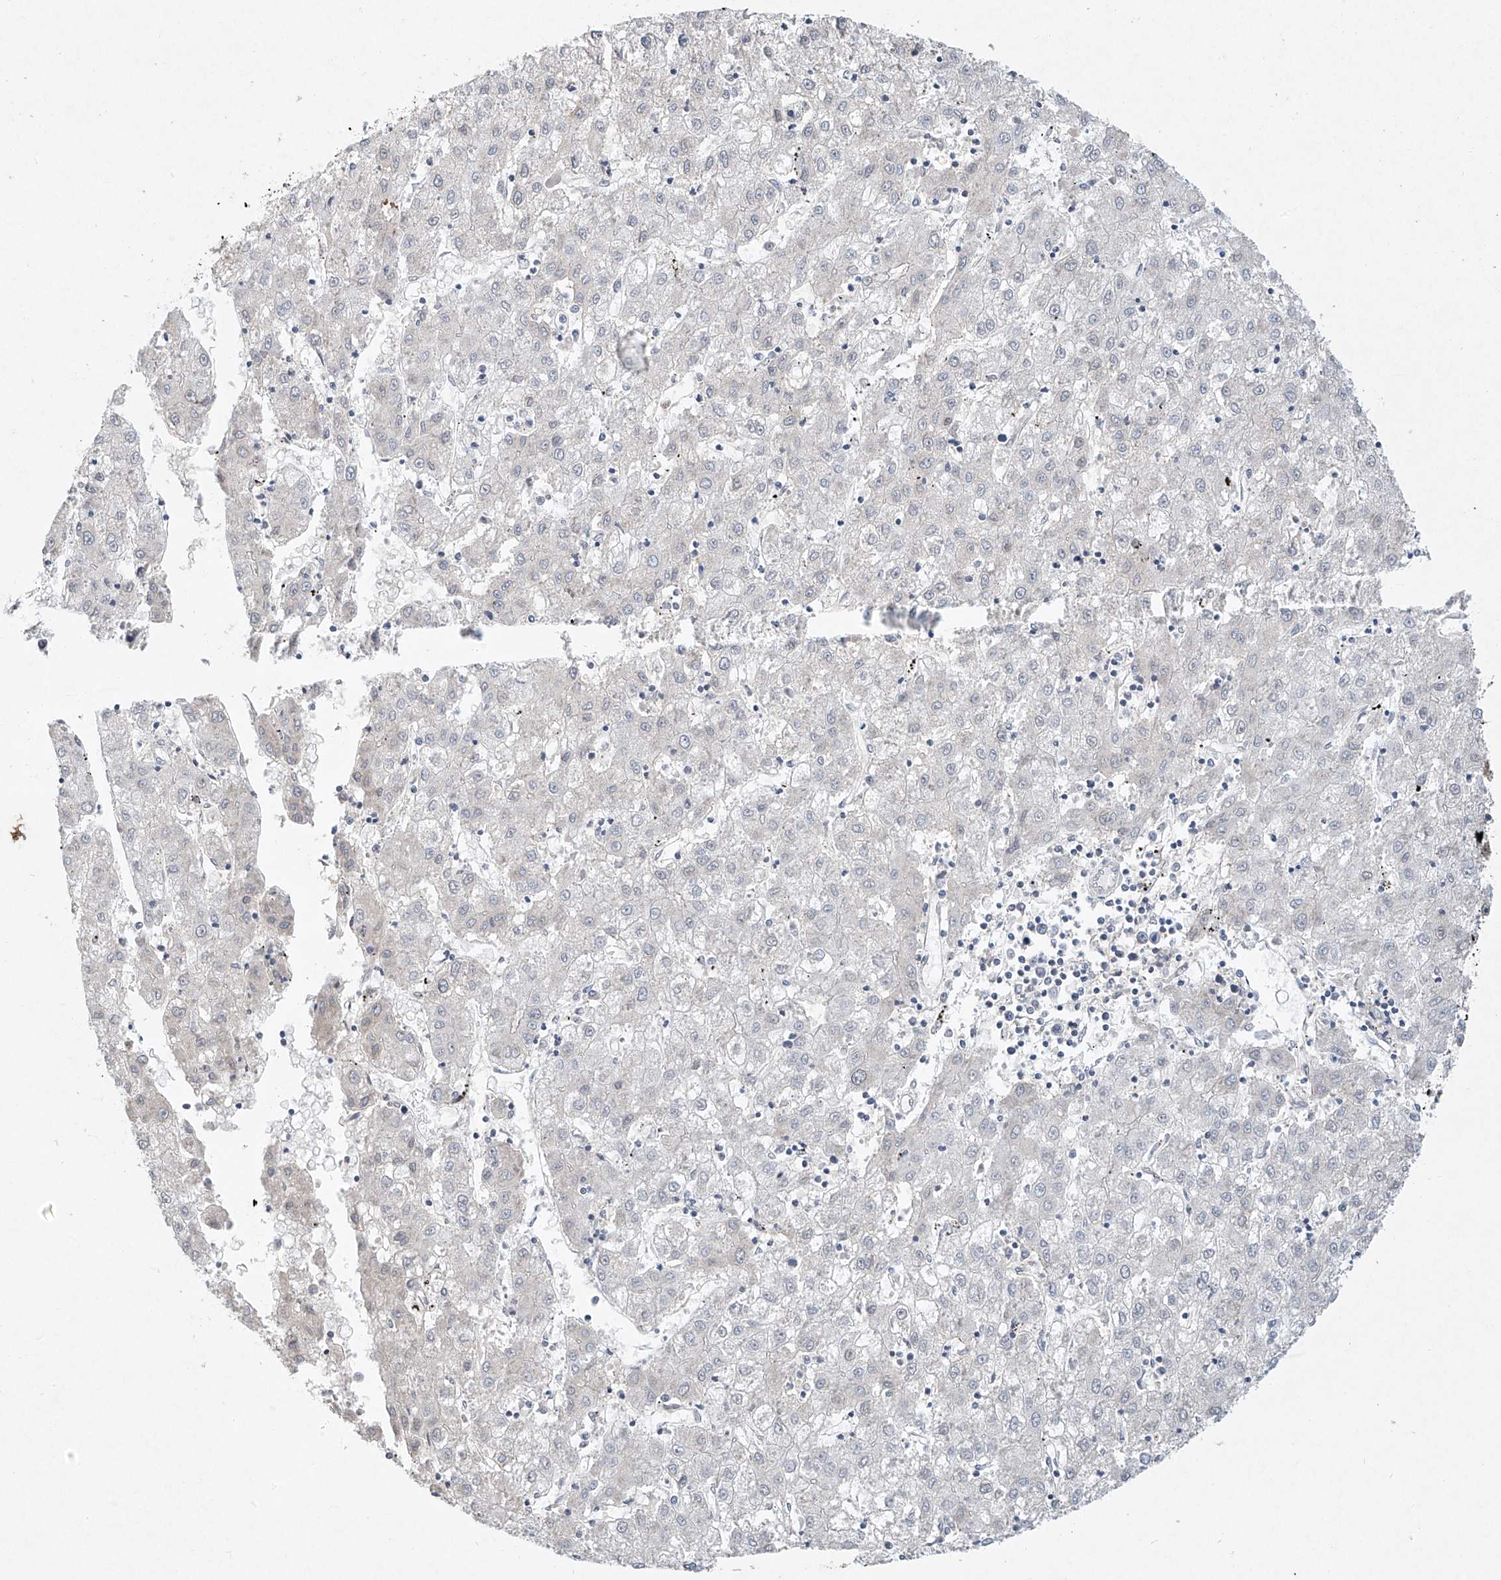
{"staining": {"intensity": "negative", "quantity": "none", "location": "none"}, "tissue": "liver cancer", "cell_type": "Tumor cells", "image_type": "cancer", "snomed": [{"axis": "morphology", "description": "Carcinoma, Hepatocellular, NOS"}, {"axis": "topography", "description": "Liver"}], "caption": "Liver cancer (hepatocellular carcinoma) stained for a protein using immunohistochemistry (IHC) reveals no positivity tumor cells.", "gene": "TASP1", "patient": {"sex": "male", "age": 72}}